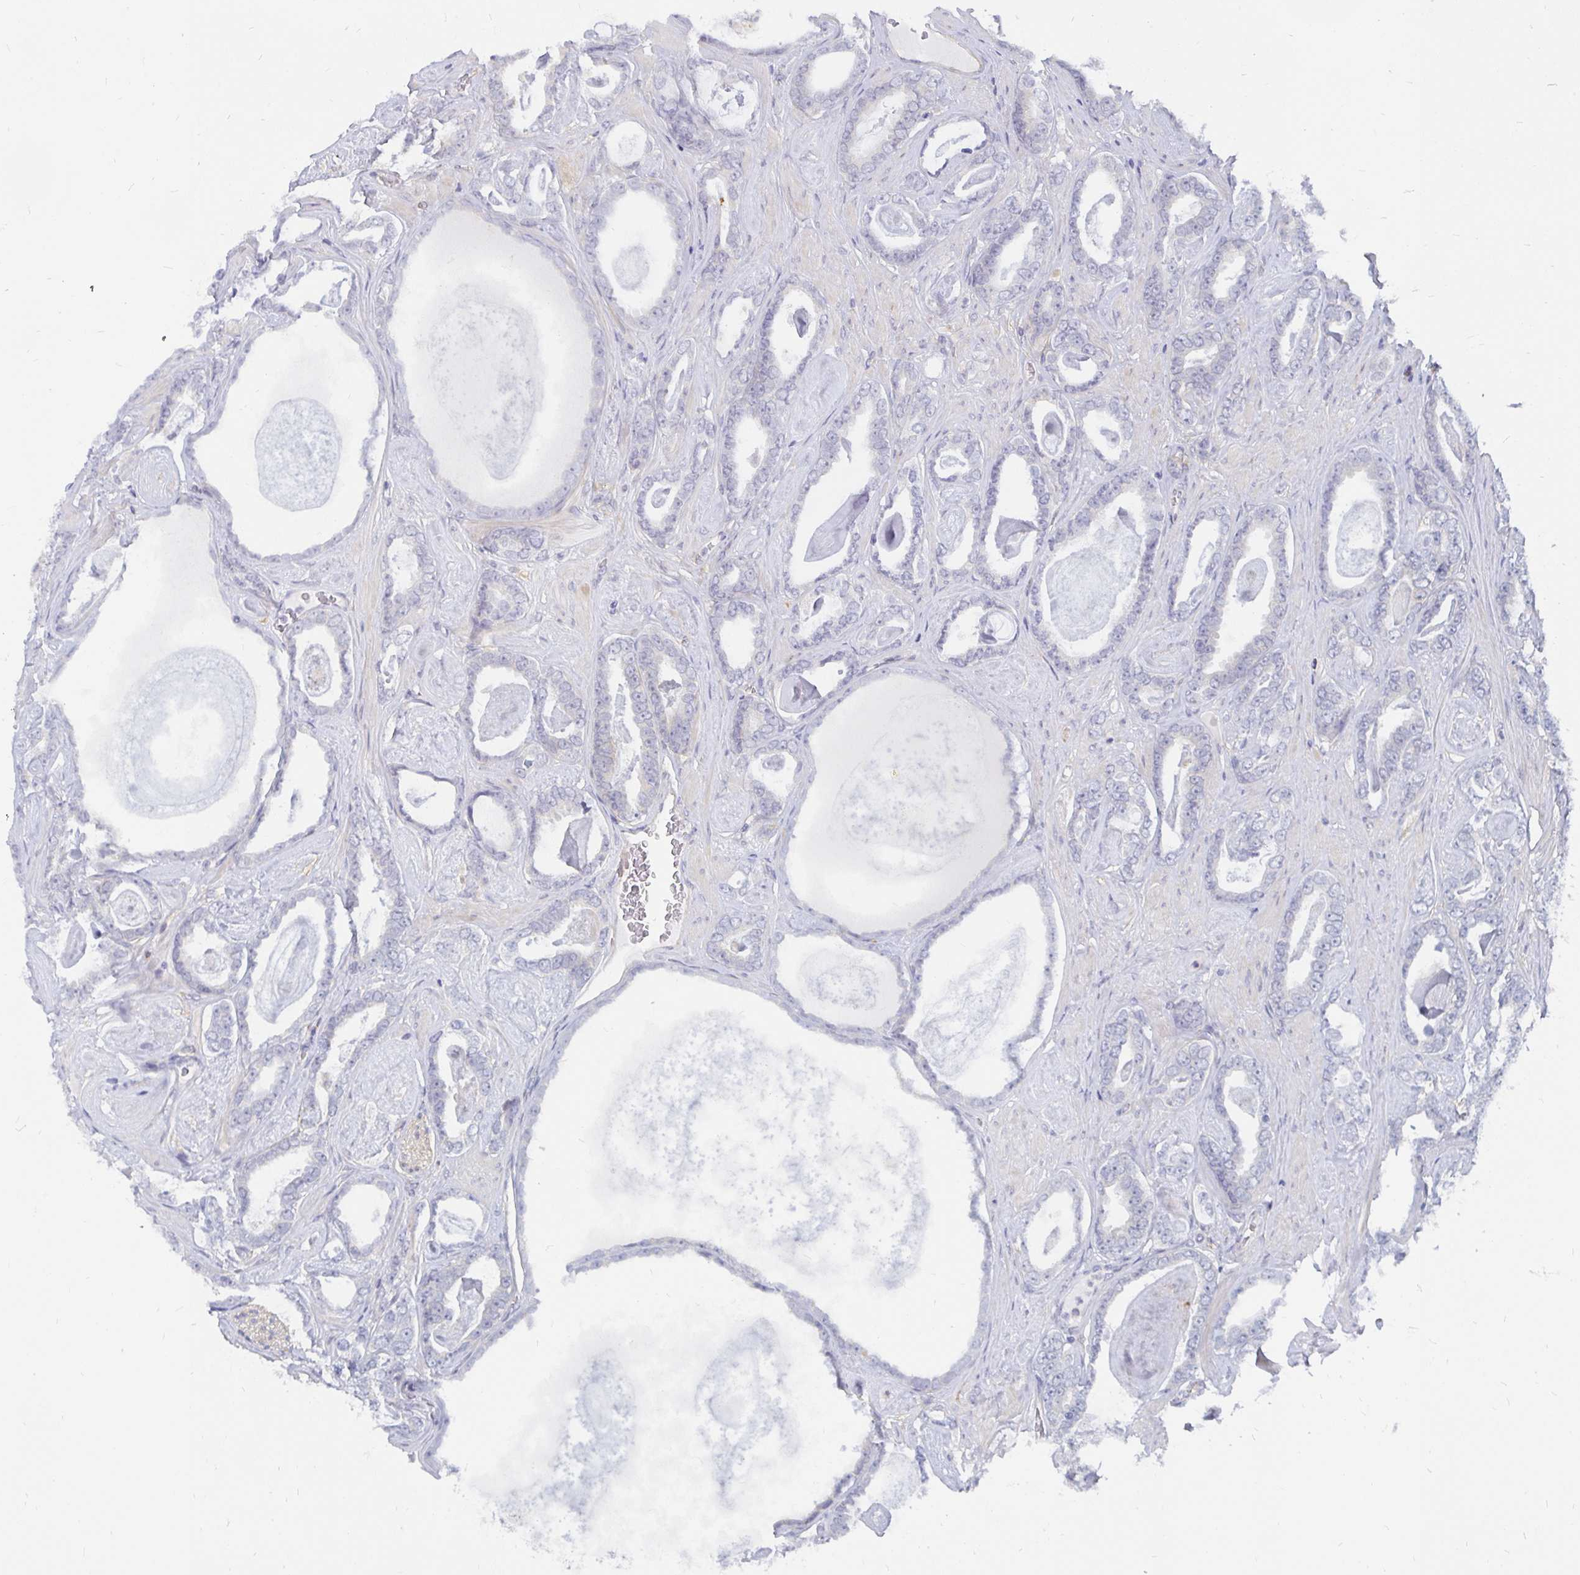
{"staining": {"intensity": "negative", "quantity": "none", "location": "none"}, "tissue": "prostate cancer", "cell_type": "Tumor cells", "image_type": "cancer", "snomed": [{"axis": "morphology", "description": "Adenocarcinoma, High grade"}, {"axis": "topography", "description": "Prostate"}], "caption": "A high-resolution photomicrograph shows immunohistochemistry (IHC) staining of prostate cancer, which exhibits no significant staining in tumor cells. (IHC, brightfield microscopy, high magnification).", "gene": "CCDC85A", "patient": {"sex": "male", "age": 63}}